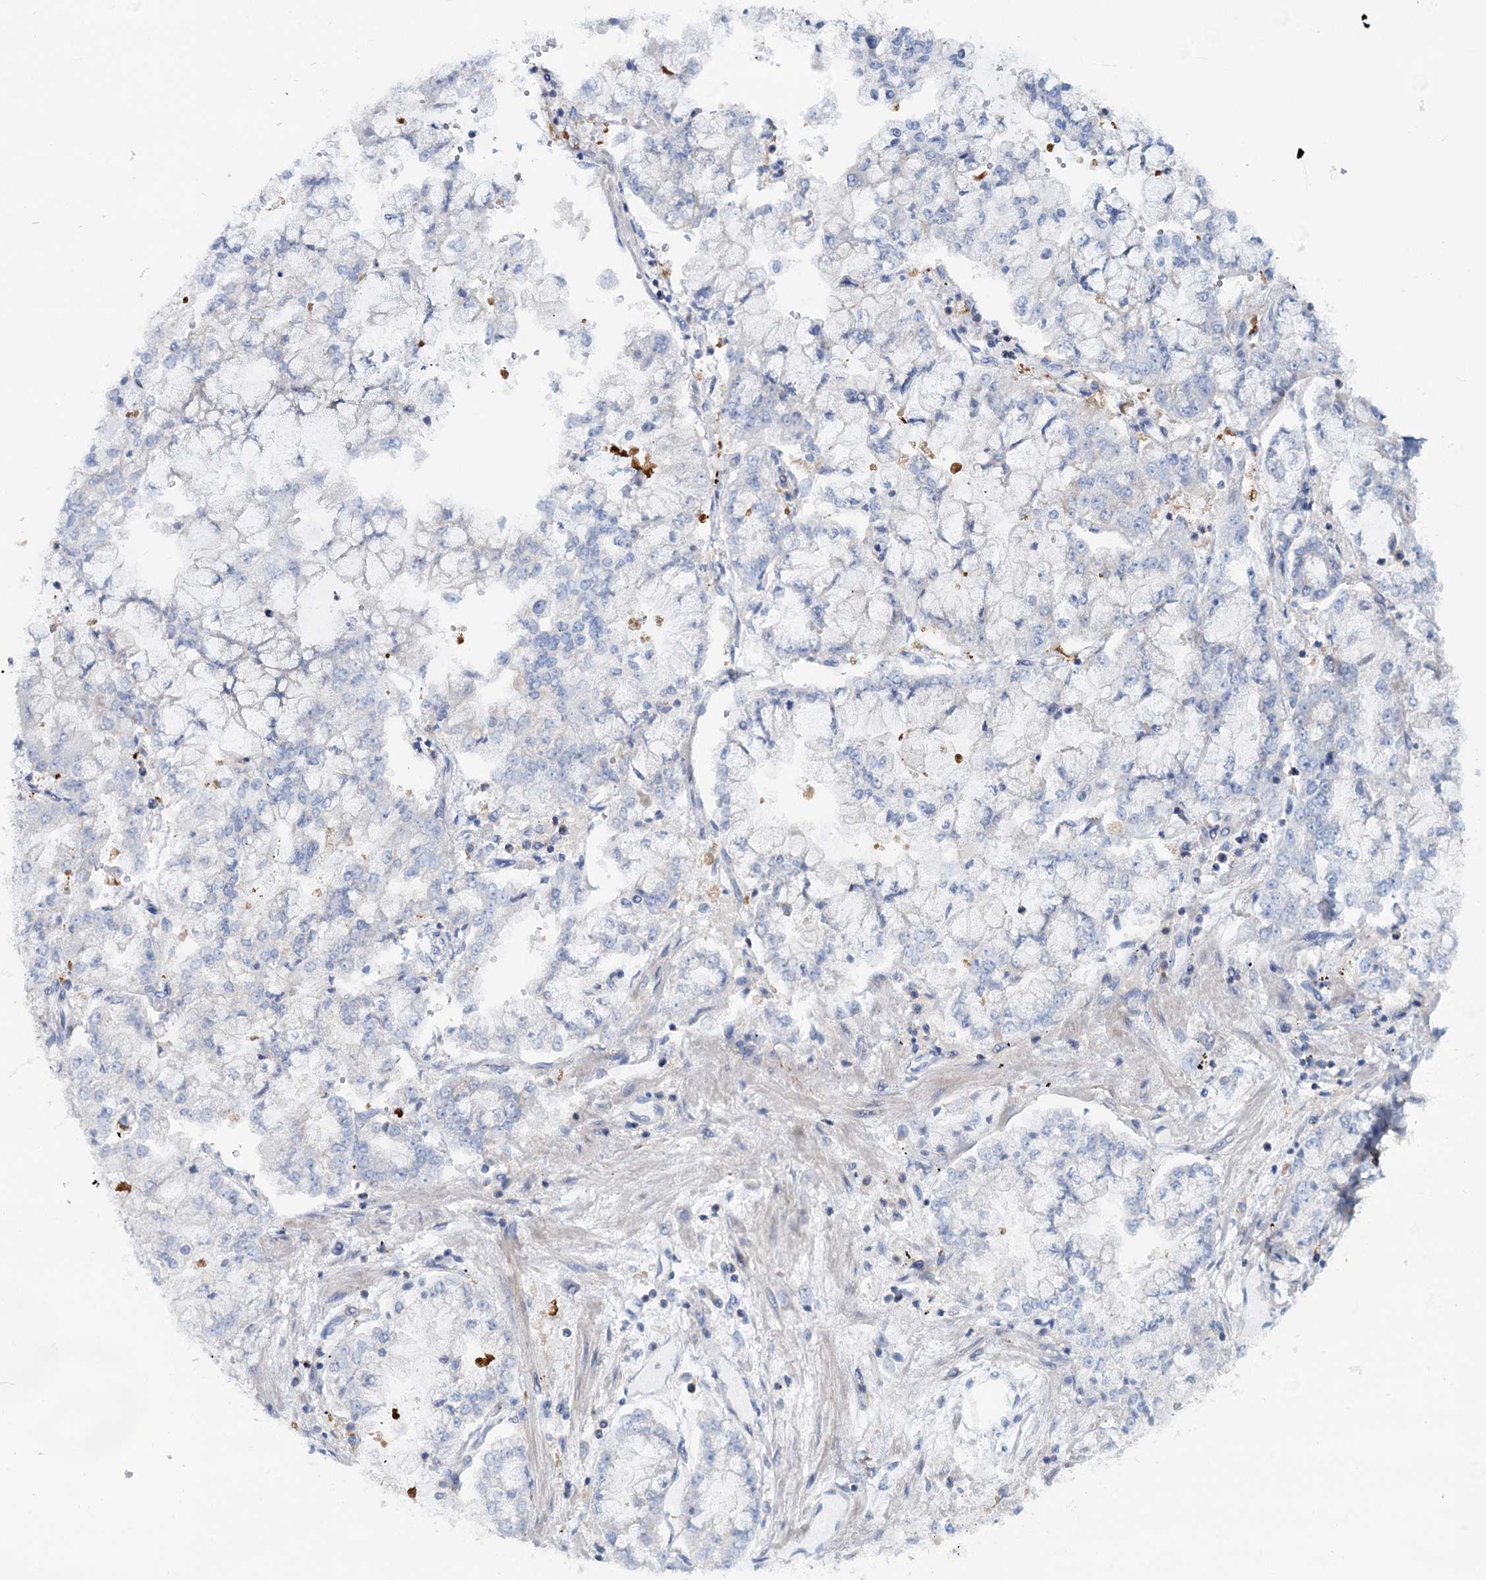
{"staining": {"intensity": "negative", "quantity": "none", "location": "none"}, "tissue": "stomach cancer", "cell_type": "Tumor cells", "image_type": "cancer", "snomed": [{"axis": "morphology", "description": "Adenocarcinoma, NOS"}, {"axis": "topography", "description": "Stomach"}], "caption": "There is no significant positivity in tumor cells of stomach adenocarcinoma.", "gene": "LRCH4", "patient": {"sex": "male", "age": 76}}